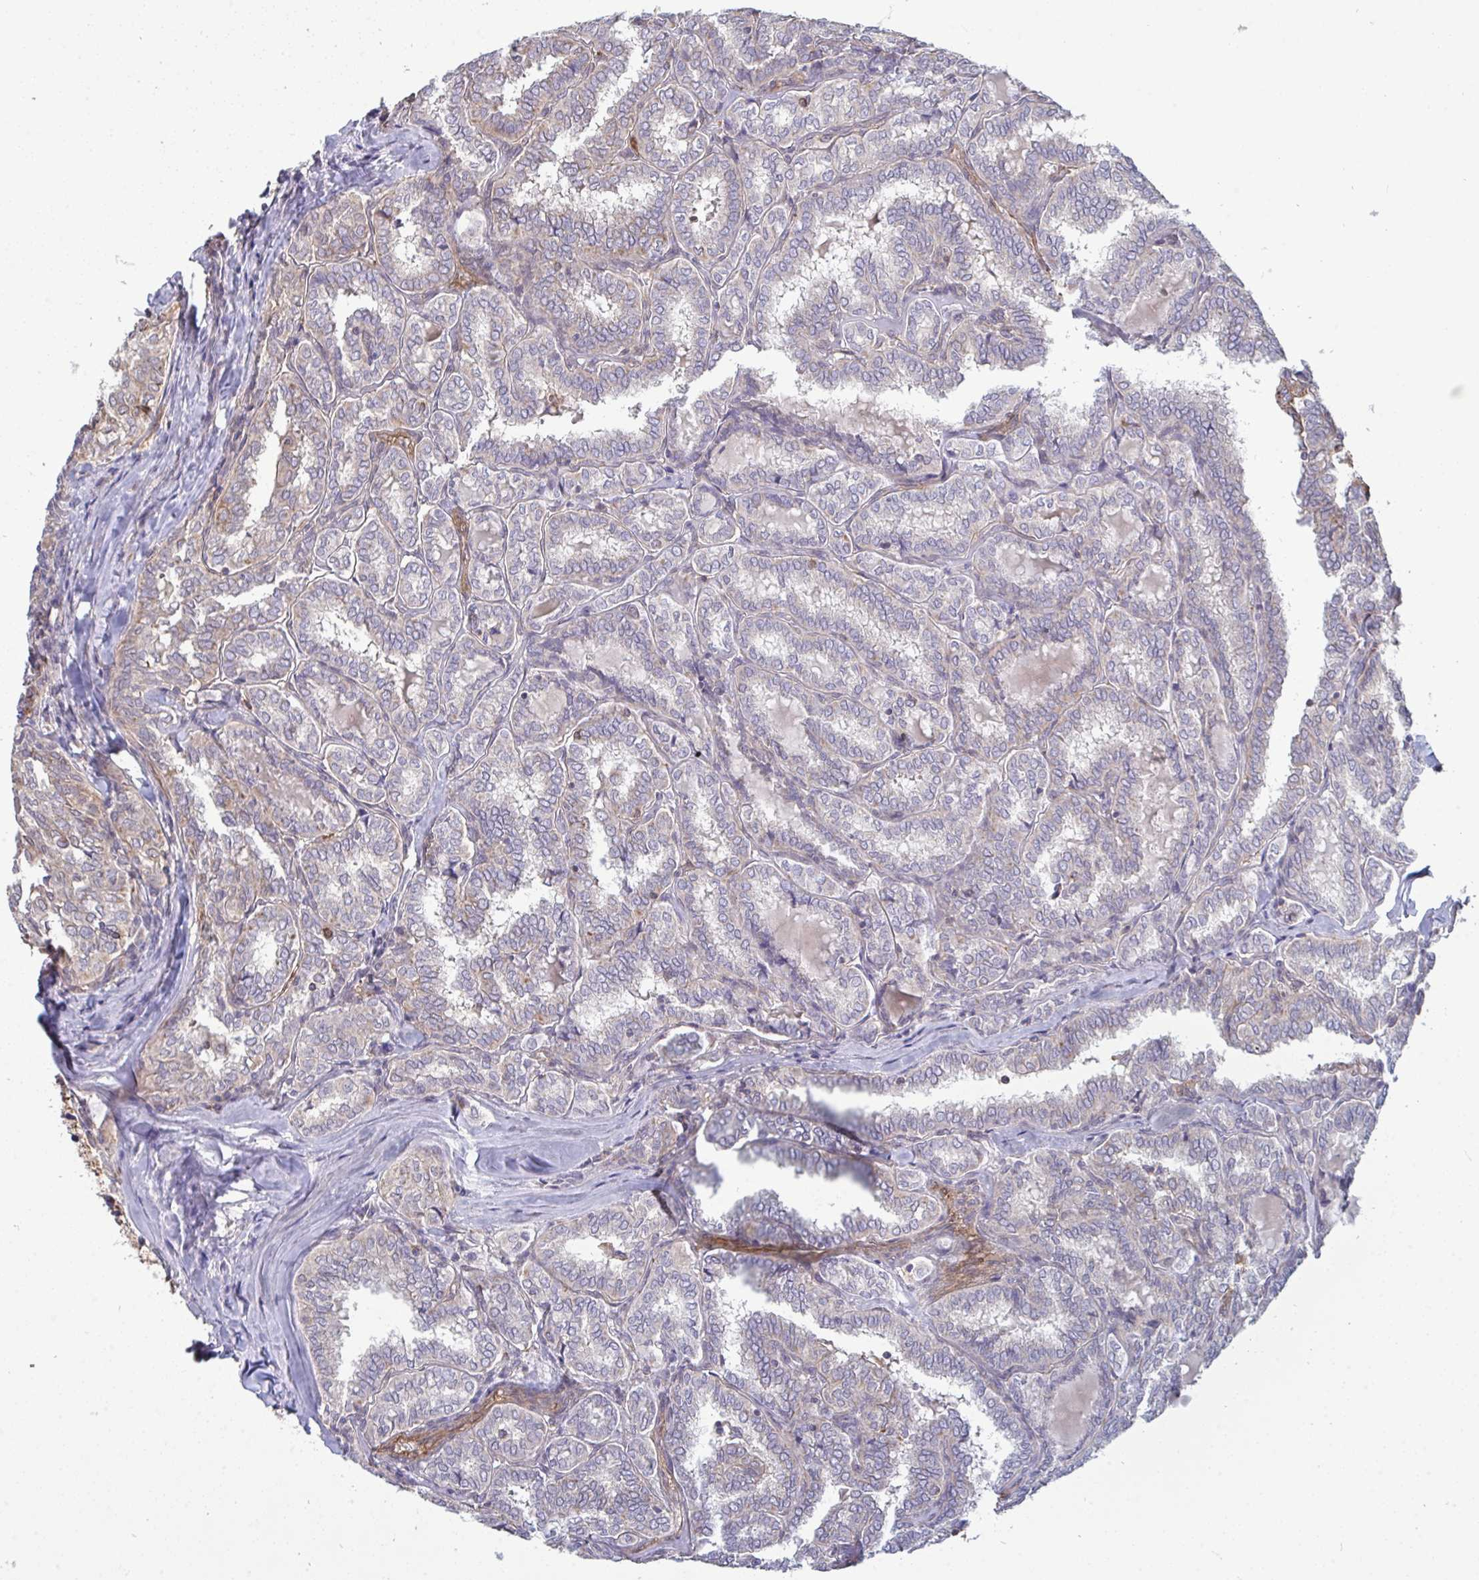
{"staining": {"intensity": "negative", "quantity": "none", "location": "none"}, "tissue": "thyroid cancer", "cell_type": "Tumor cells", "image_type": "cancer", "snomed": [{"axis": "morphology", "description": "Papillary adenocarcinoma, NOS"}, {"axis": "topography", "description": "Thyroid gland"}], "caption": "Protein analysis of thyroid papillary adenocarcinoma shows no significant staining in tumor cells. (Brightfield microscopy of DAB (3,3'-diaminobenzidine) IHC at high magnification).", "gene": "ISCU", "patient": {"sex": "female", "age": 30}}